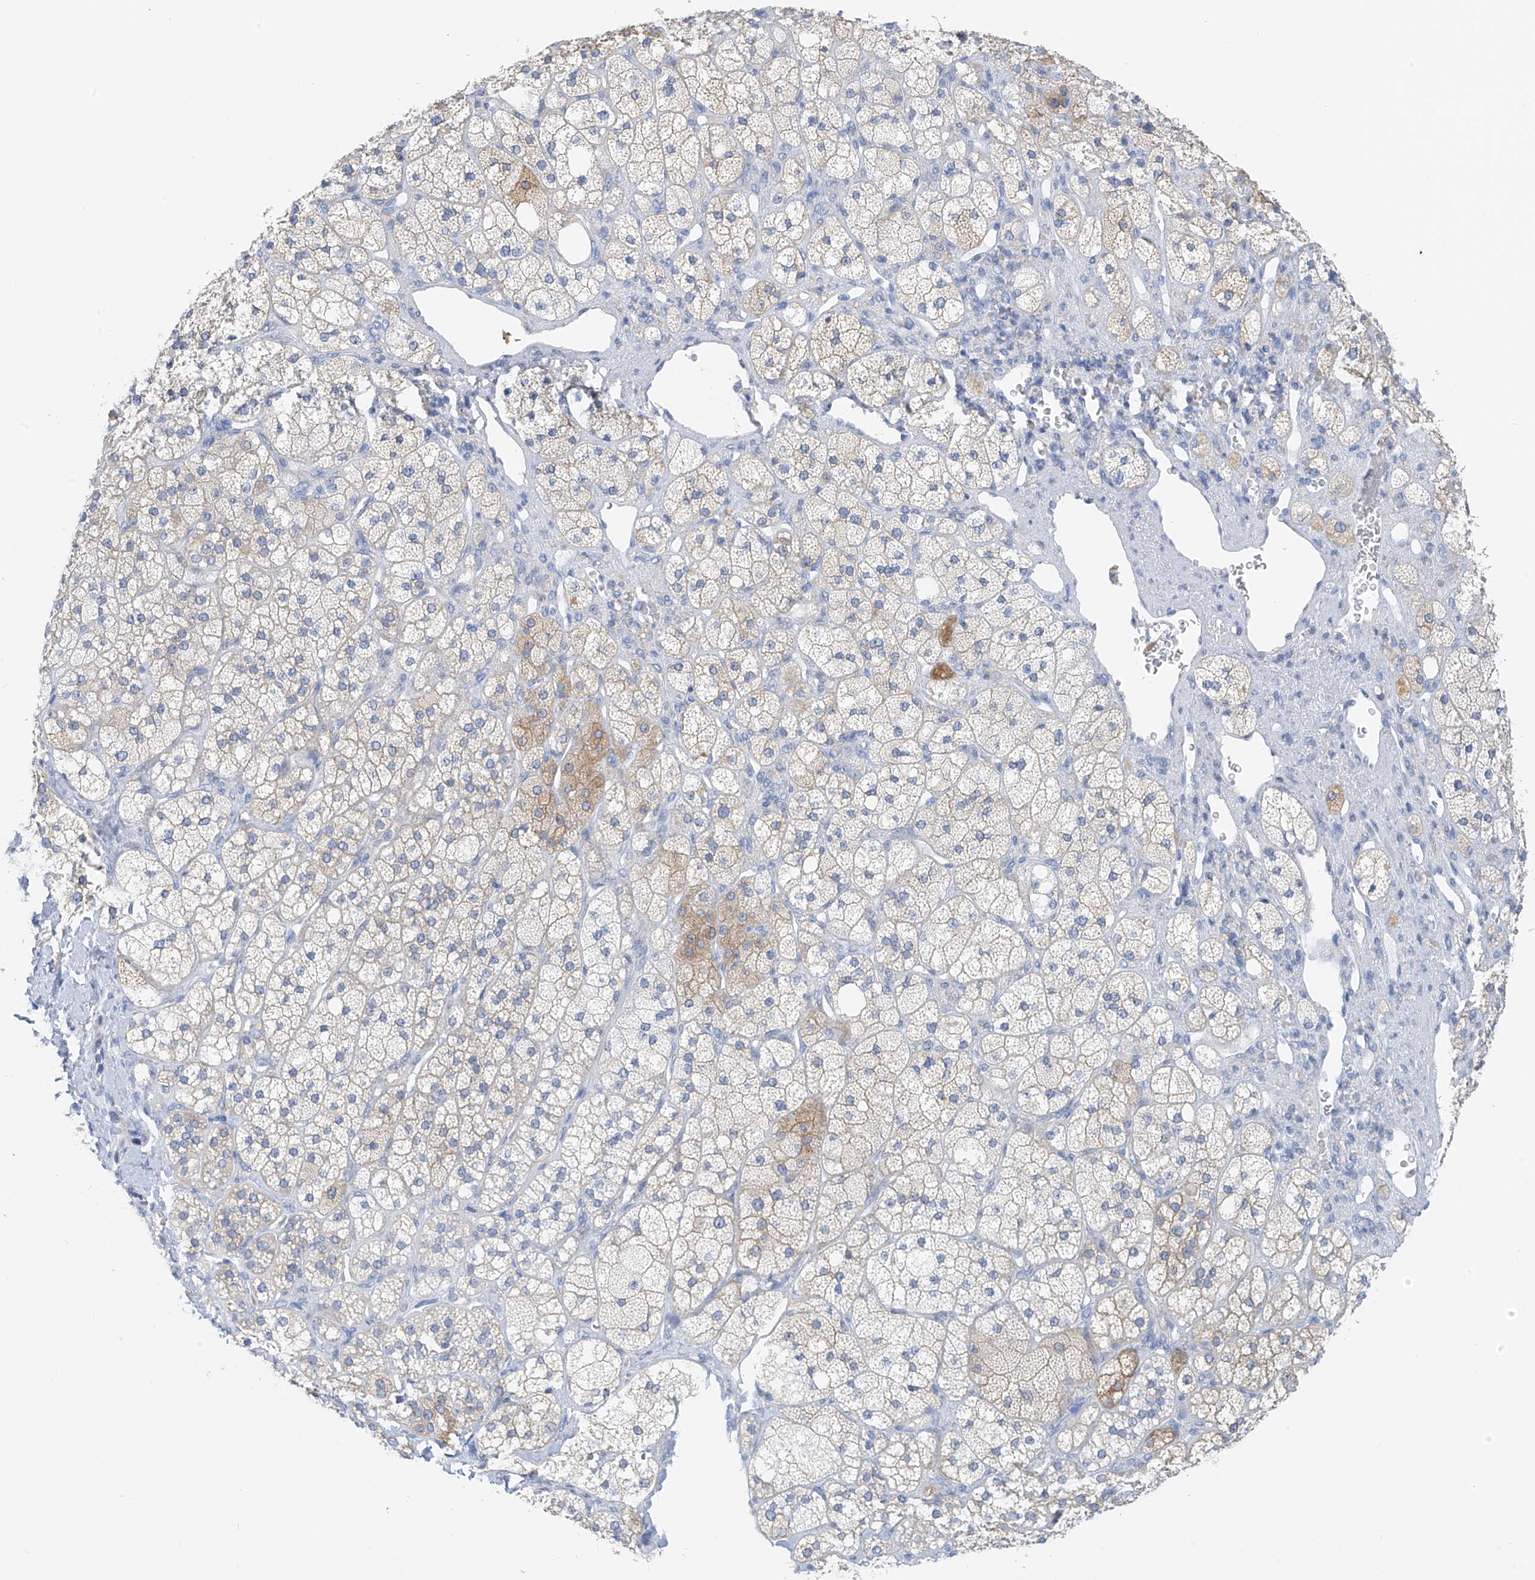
{"staining": {"intensity": "weak", "quantity": "<25%", "location": "cytoplasmic/membranous"}, "tissue": "adrenal gland", "cell_type": "Glandular cells", "image_type": "normal", "snomed": [{"axis": "morphology", "description": "Normal tissue, NOS"}, {"axis": "topography", "description": "Adrenal gland"}], "caption": "Immunohistochemistry (IHC) micrograph of benign adrenal gland: adrenal gland stained with DAB exhibits no significant protein expression in glandular cells. (DAB (3,3'-diaminobenzidine) IHC, high magnification).", "gene": "POMGNT2", "patient": {"sex": "male", "age": 61}}